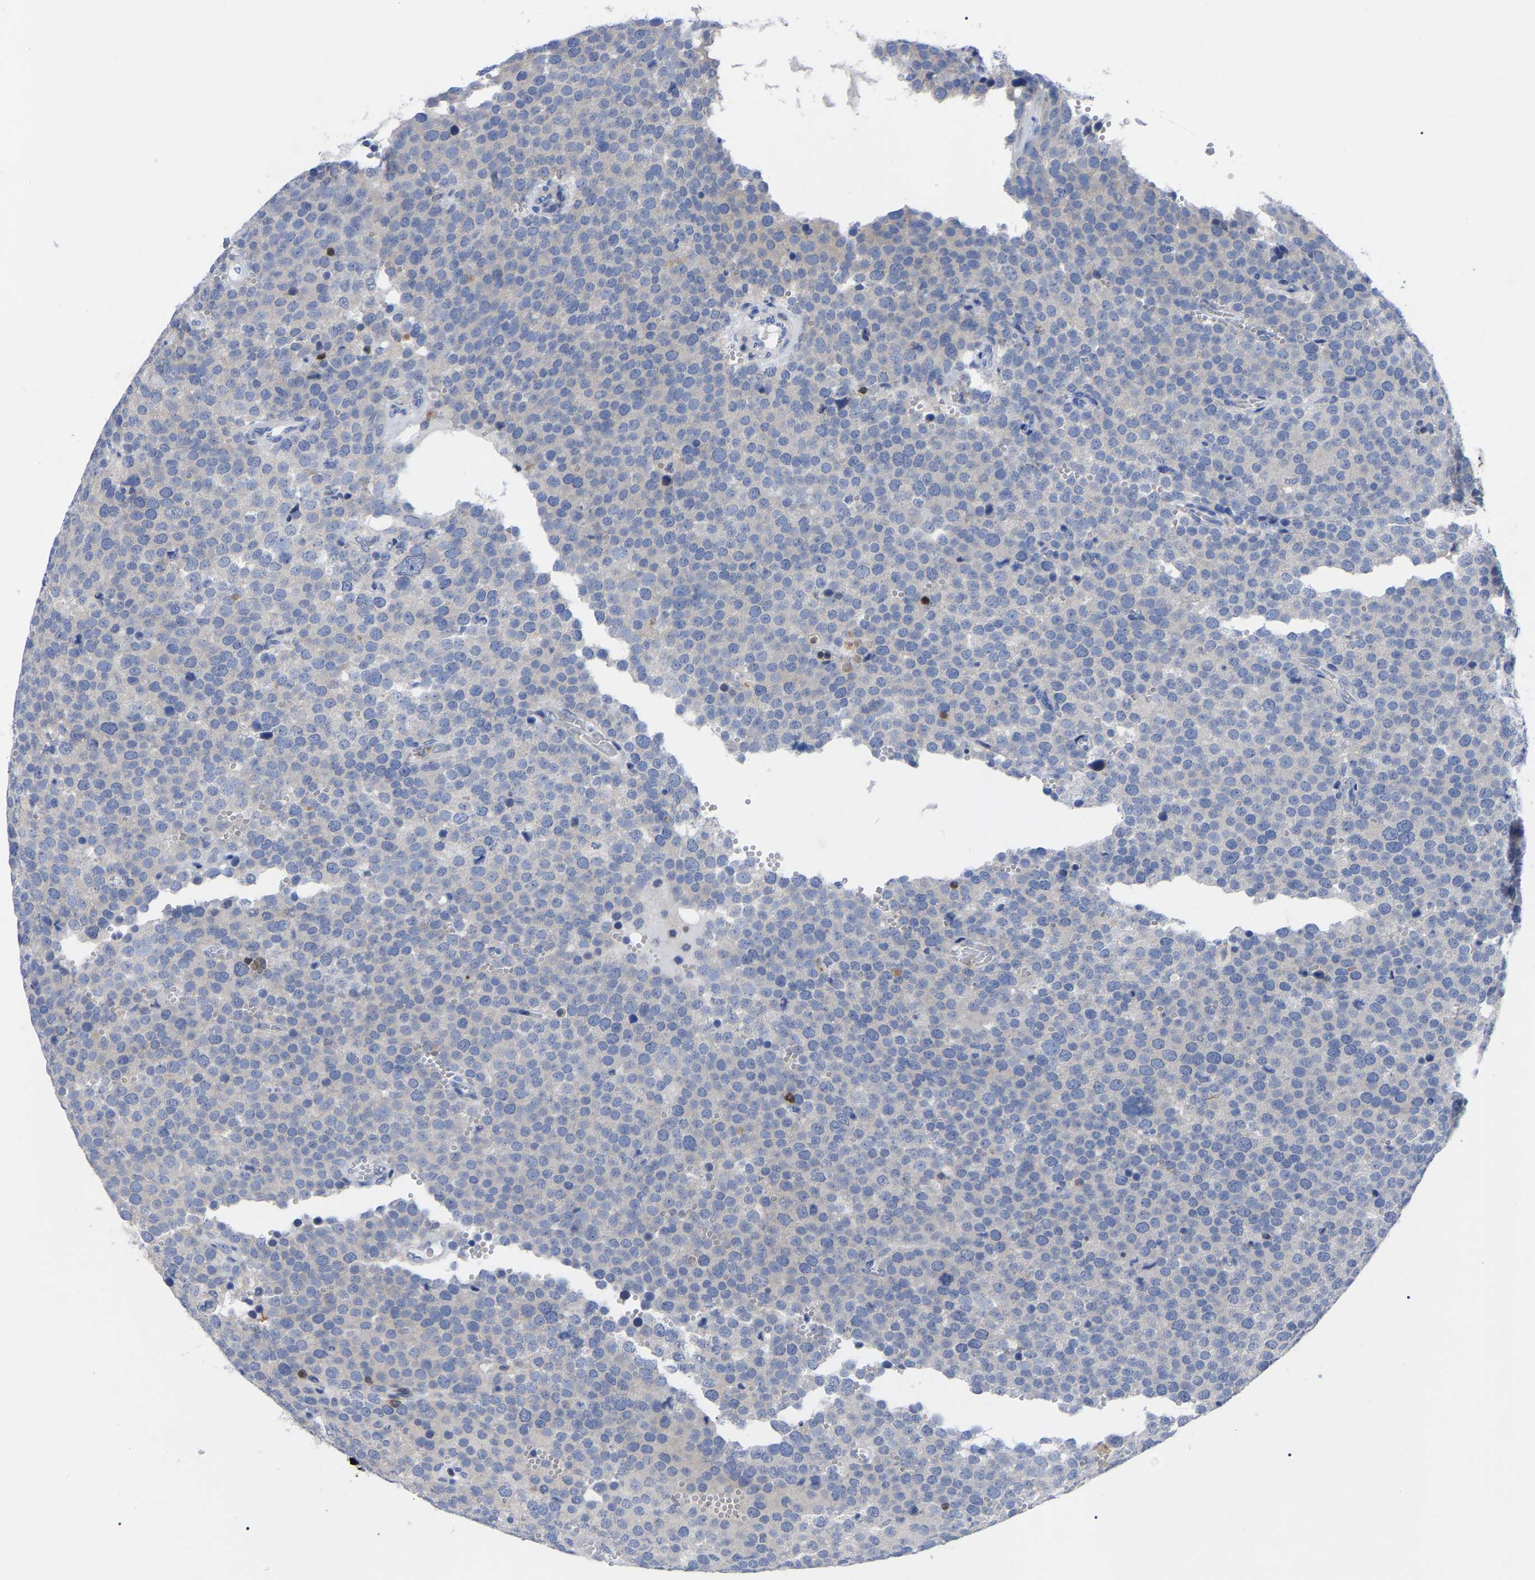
{"staining": {"intensity": "negative", "quantity": "none", "location": "none"}, "tissue": "testis cancer", "cell_type": "Tumor cells", "image_type": "cancer", "snomed": [{"axis": "morphology", "description": "Normal tissue, NOS"}, {"axis": "morphology", "description": "Seminoma, NOS"}, {"axis": "topography", "description": "Testis"}], "caption": "IHC of testis cancer displays no staining in tumor cells.", "gene": "PTPN7", "patient": {"sex": "male", "age": 71}}